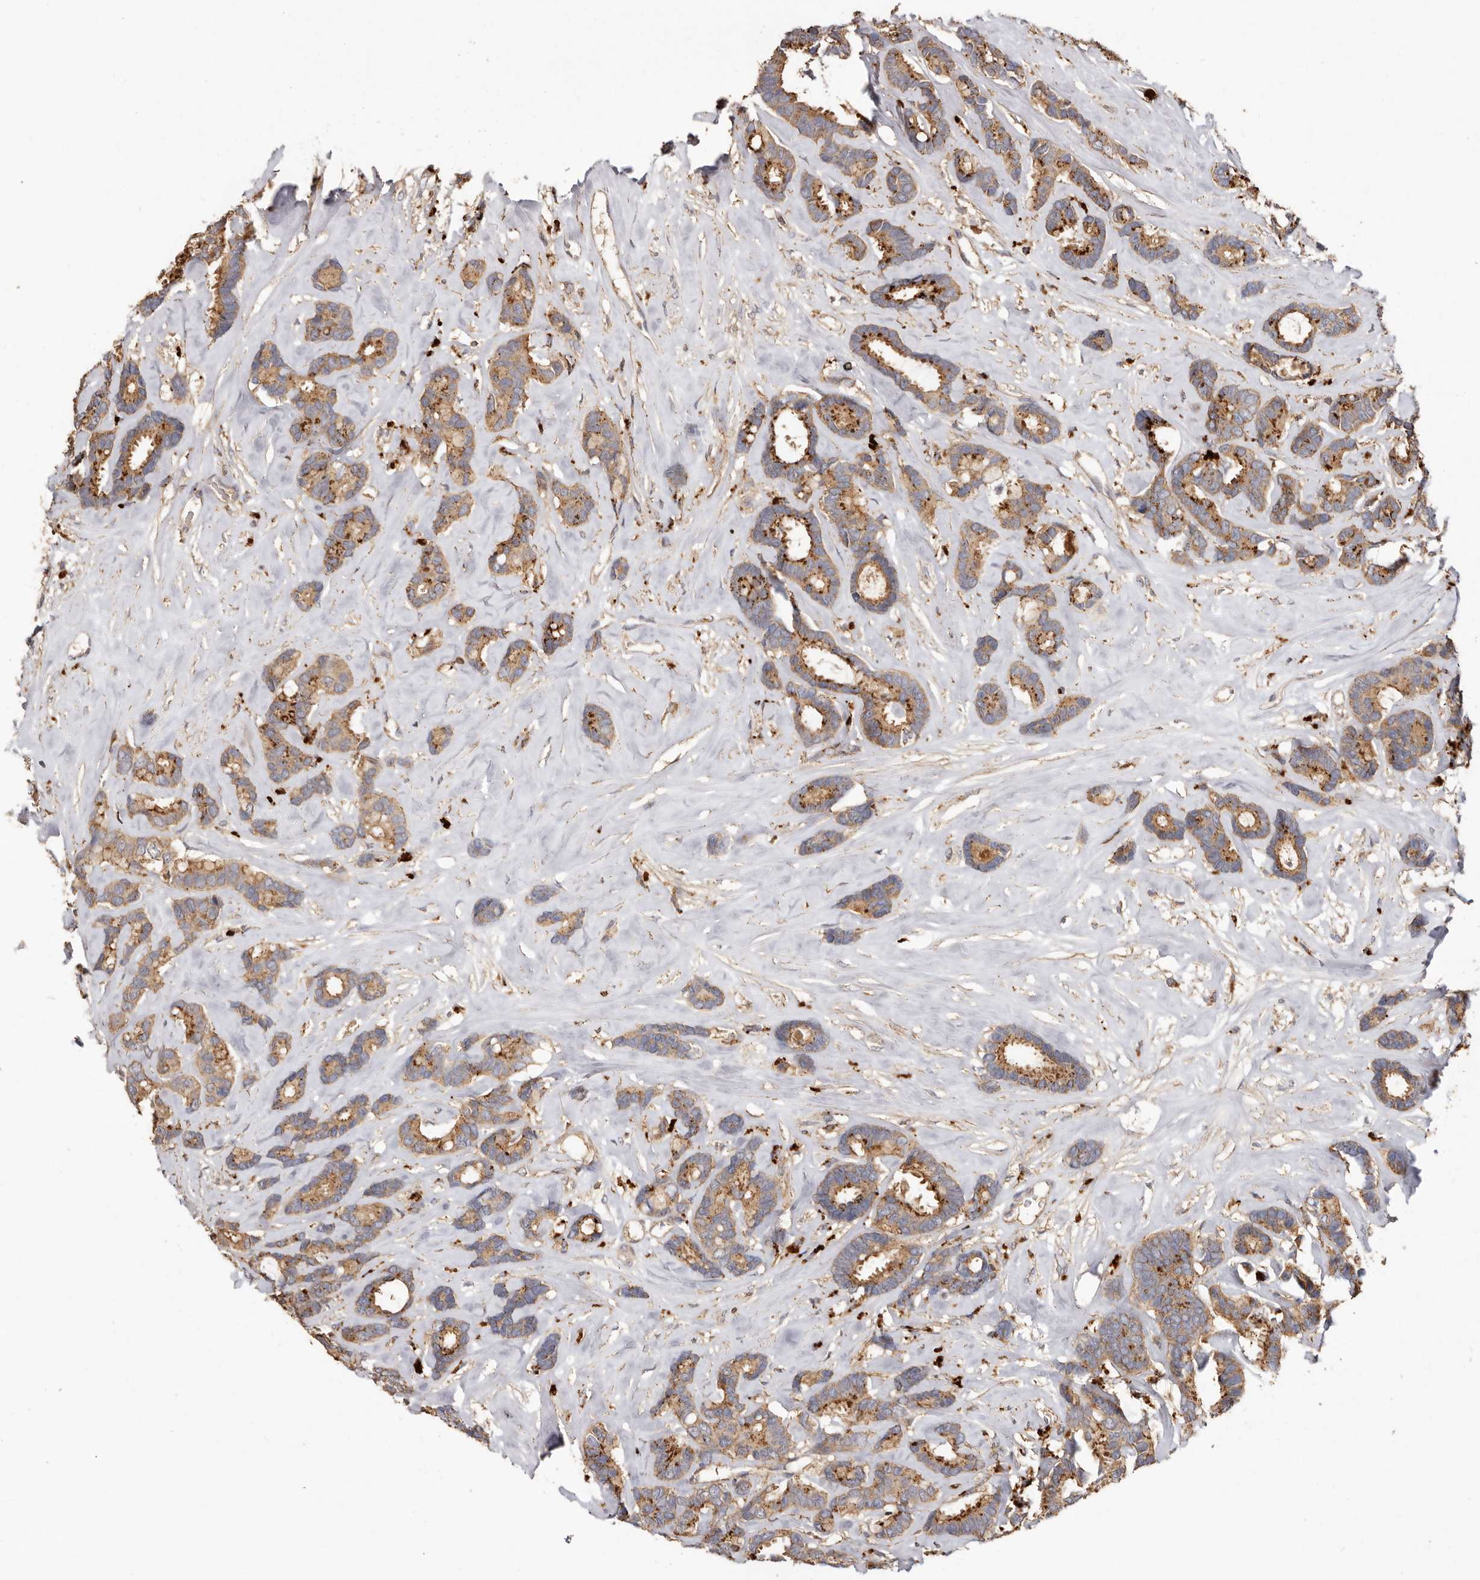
{"staining": {"intensity": "moderate", "quantity": ">75%", "location": "cytoplasmic/membranous"}, "tissue": "breast cancer", "cell_type": "Tumor cells", "image_type": "cancer", "snomed": [{"axis": "morphology", "description": "Duct carcinoma"}, {"axis": "topography", "description": "Breast"}], "caption": "Immunohistochemical staining of breast cancer demonstrates moderate cytoplasmic/membranous protein expression in approximately >75% of tumor cells.", "gene": "RWDD1", "patient": {"sex": "female", "age": 87}}